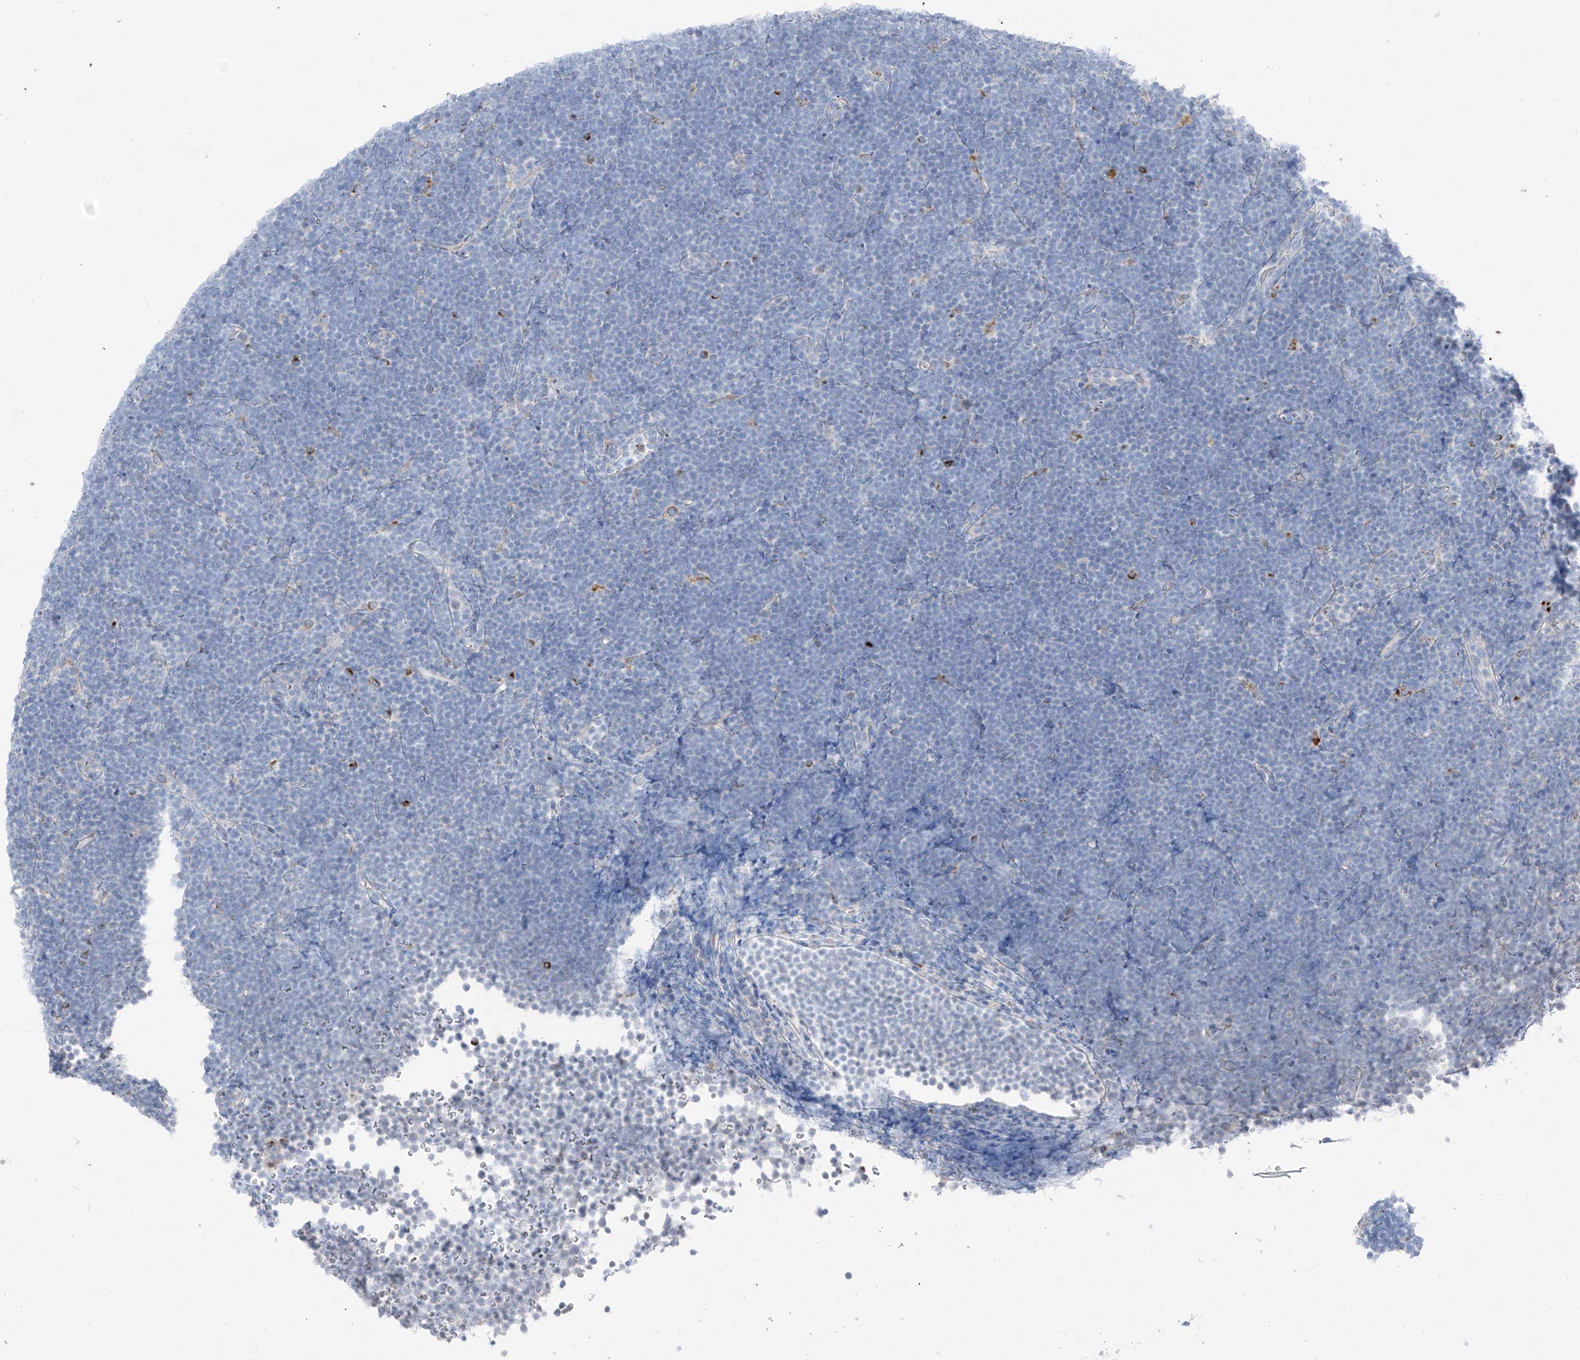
{"staining": {"intensity": "negative", "quantity": "none", "location": "none"}, "tissue": "lymphoma", "cell_type": "Tumor cells", "image_type": "cancer", "snomed": [{"axis": "morphology", "description": "Malignant lymphoma, non-Hodgkin's type, High grade"}, {"axis": "topography", "description": "Lymph node"}], "caption": "The photomicrograph exhibits no significant expression in tumor cells of high-grade malignant lymphoma, non-Hodgkin's type.", "gene": "GPR137C", "patient": {"sex": "male", "age": 13}}